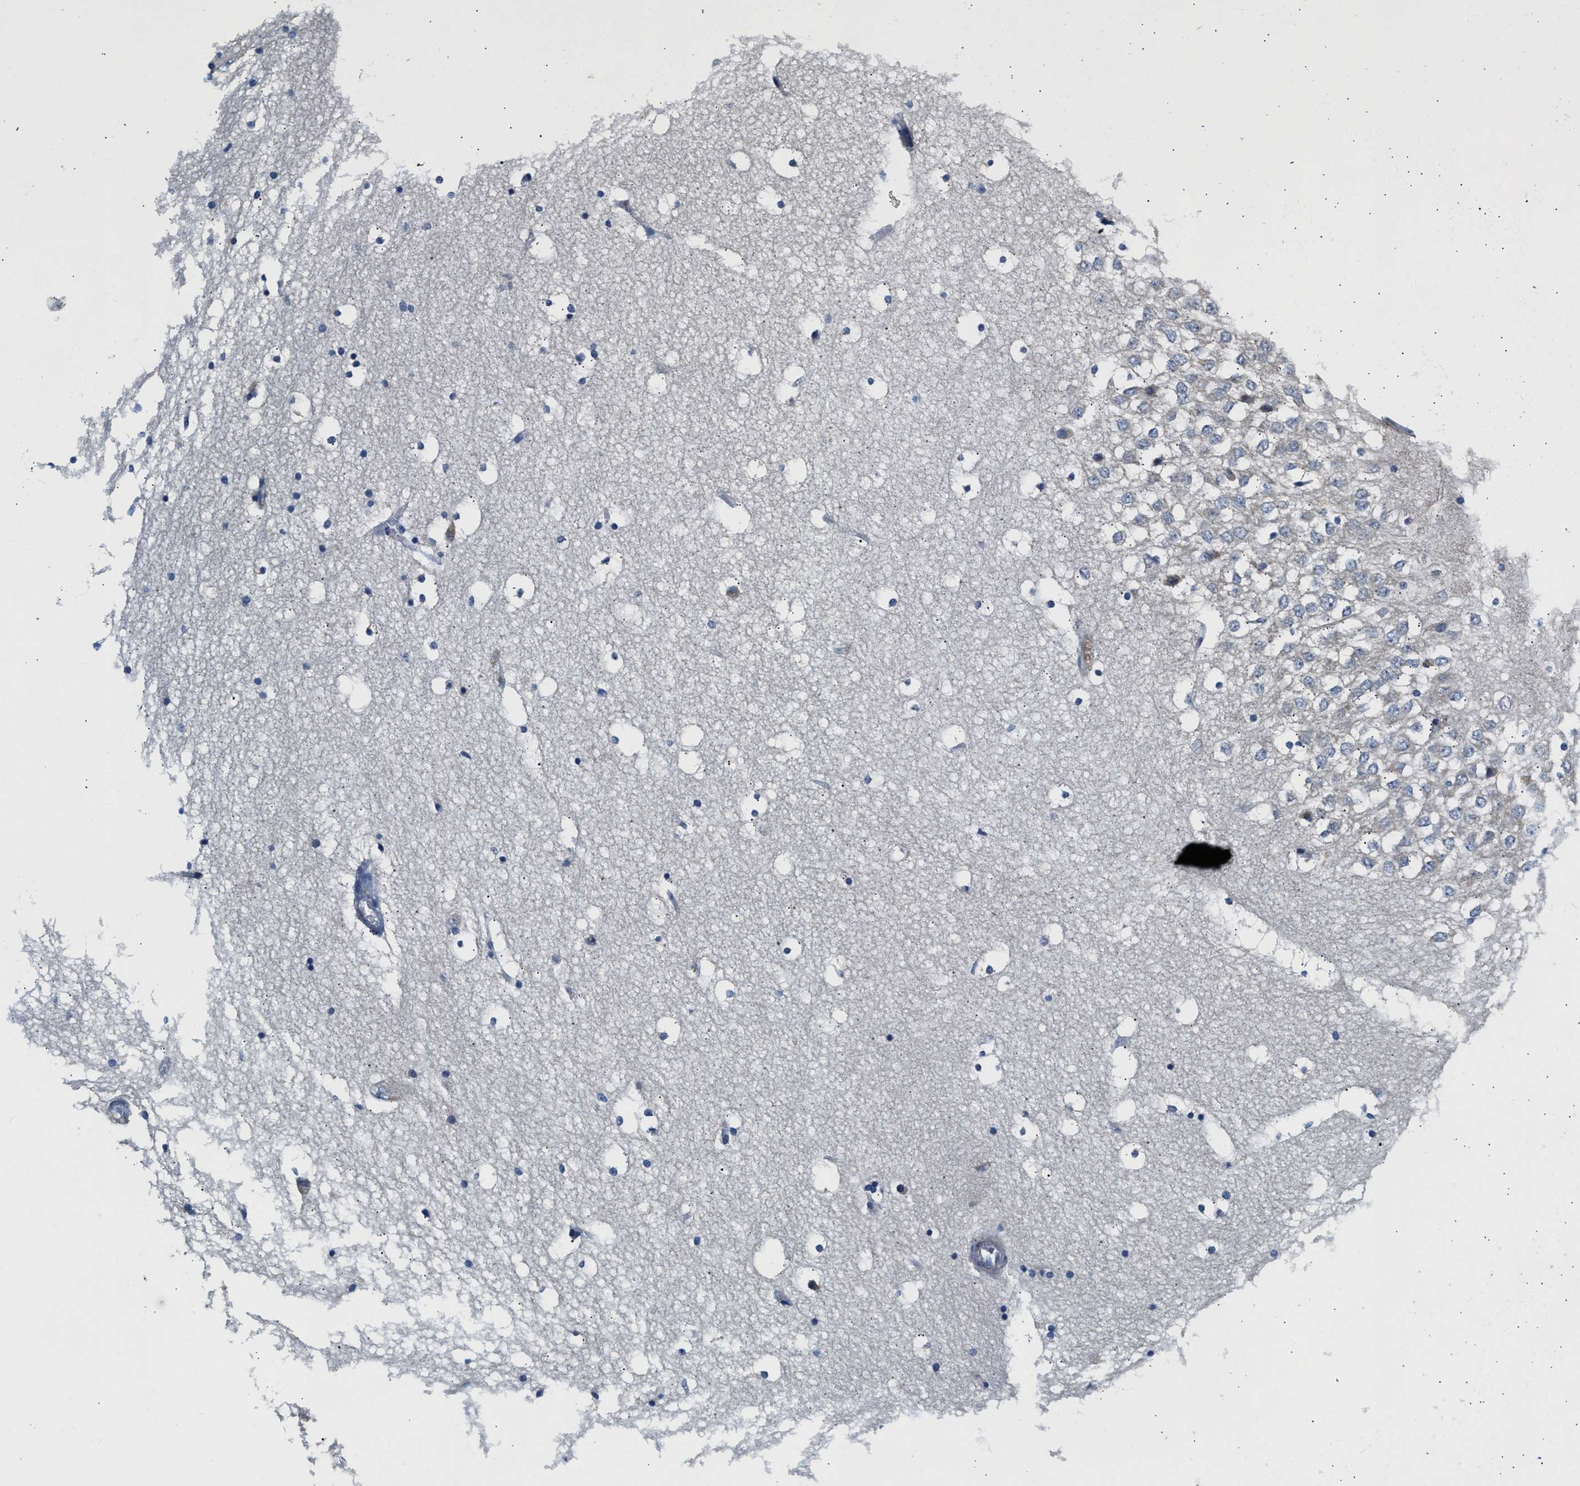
{"staining": {"intensity": "weak", "quantity": "<25%", "location": "cytoplasmic/membranous"}, "tissue": "hippocampus", "cell_type": "Glial cells", "image_type": "normal", "snomed": [{"axis": "morphology", "description": "Normal tissue, NOS"}, {"axis": "topography", "description": "Hippocampus"}], "caption": "A high-resolution image shows immunohistochemistry (IHC) staining of unremarkable hippocampus, which shows no significant positivity in glial cells.", "gene": "SLIT2", "patient": {"sex": "male", "age": 45}}